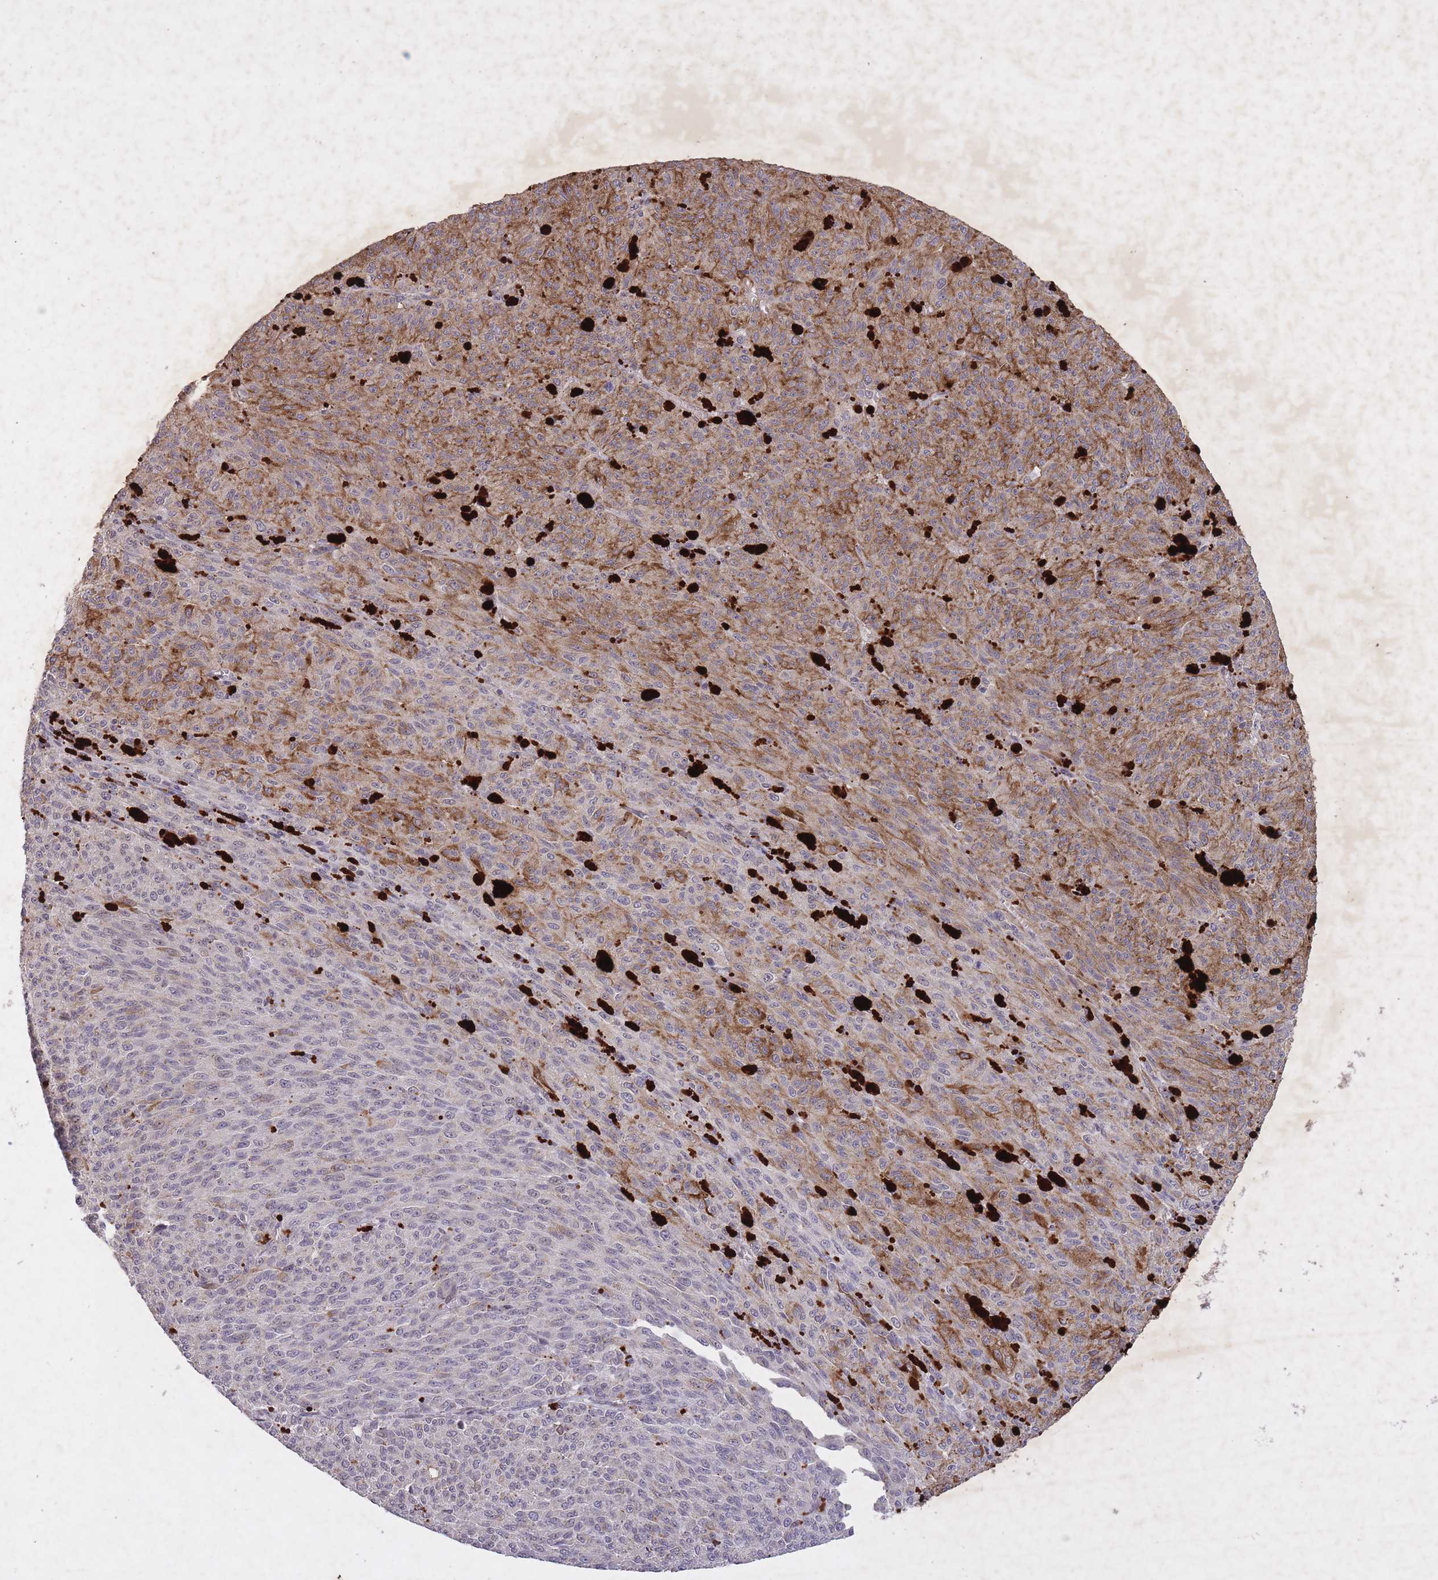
{"staining": {"intensity": "weak", "quantity": "25%-75%", "location": "cytoplasmic/membranous"}, "tissue": "melanoma", "cell_type": "Tumor cells", "image_type": "cancer", "snomed": [{"axis": "morphology", "description": "Malignant melanoma, NOS"}, {"axis": "topography", "description": "Skin"}], "caption": "Protein expression analysis of melanoma reveals weak cytoplasmic/membranous positivity in about 25%-75% of tumor cells.", "gene": "CBX6", "patient": {"sex": "female", "age": 52}}